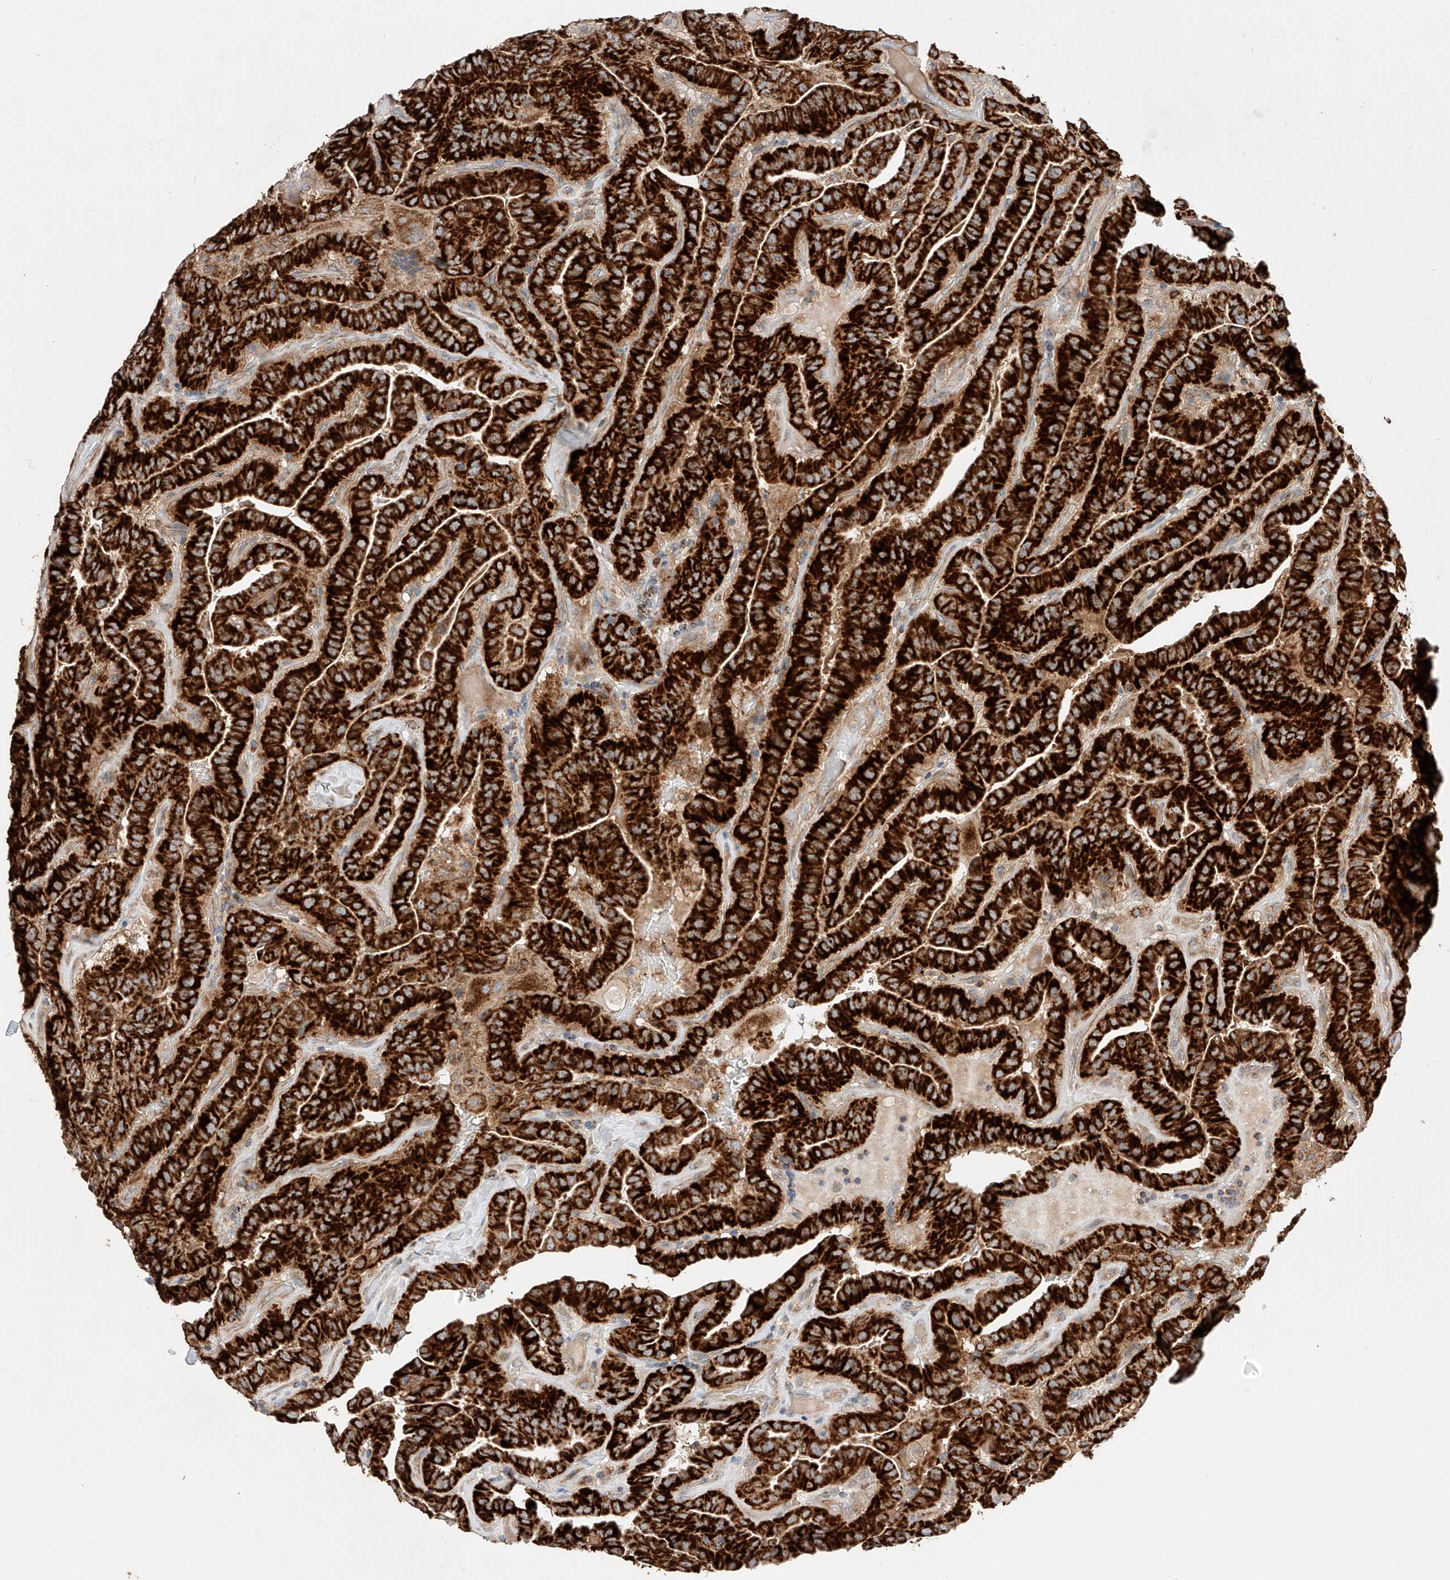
{"staining": {"intensity": "strong", "quantity": ">75%", "location": "cytoplasmic/membranous"}, "tissue": "thyroid cancer", "cell_type": "Tumor cells", "image_type": "cancer", "snomed": [{"axis": "morphology", "description": "Papillary adenocarcinoma, NOS"}, {"axis": "topography", "description": "Thyroid gland"}], "caption": "An immunohistochemistry photomicrograph of tumor tissue is shown. Protein staining in brown highlights strong cytoplasmic/membranous positivity in thyroid cancer (papillary adenocarcinoma) within tumor cells. Ihc stains the protein of interest in brown and the nuclei are stained blue.", "gene": "RUSC1", "patient": {"sex": "male", "age": 77}}